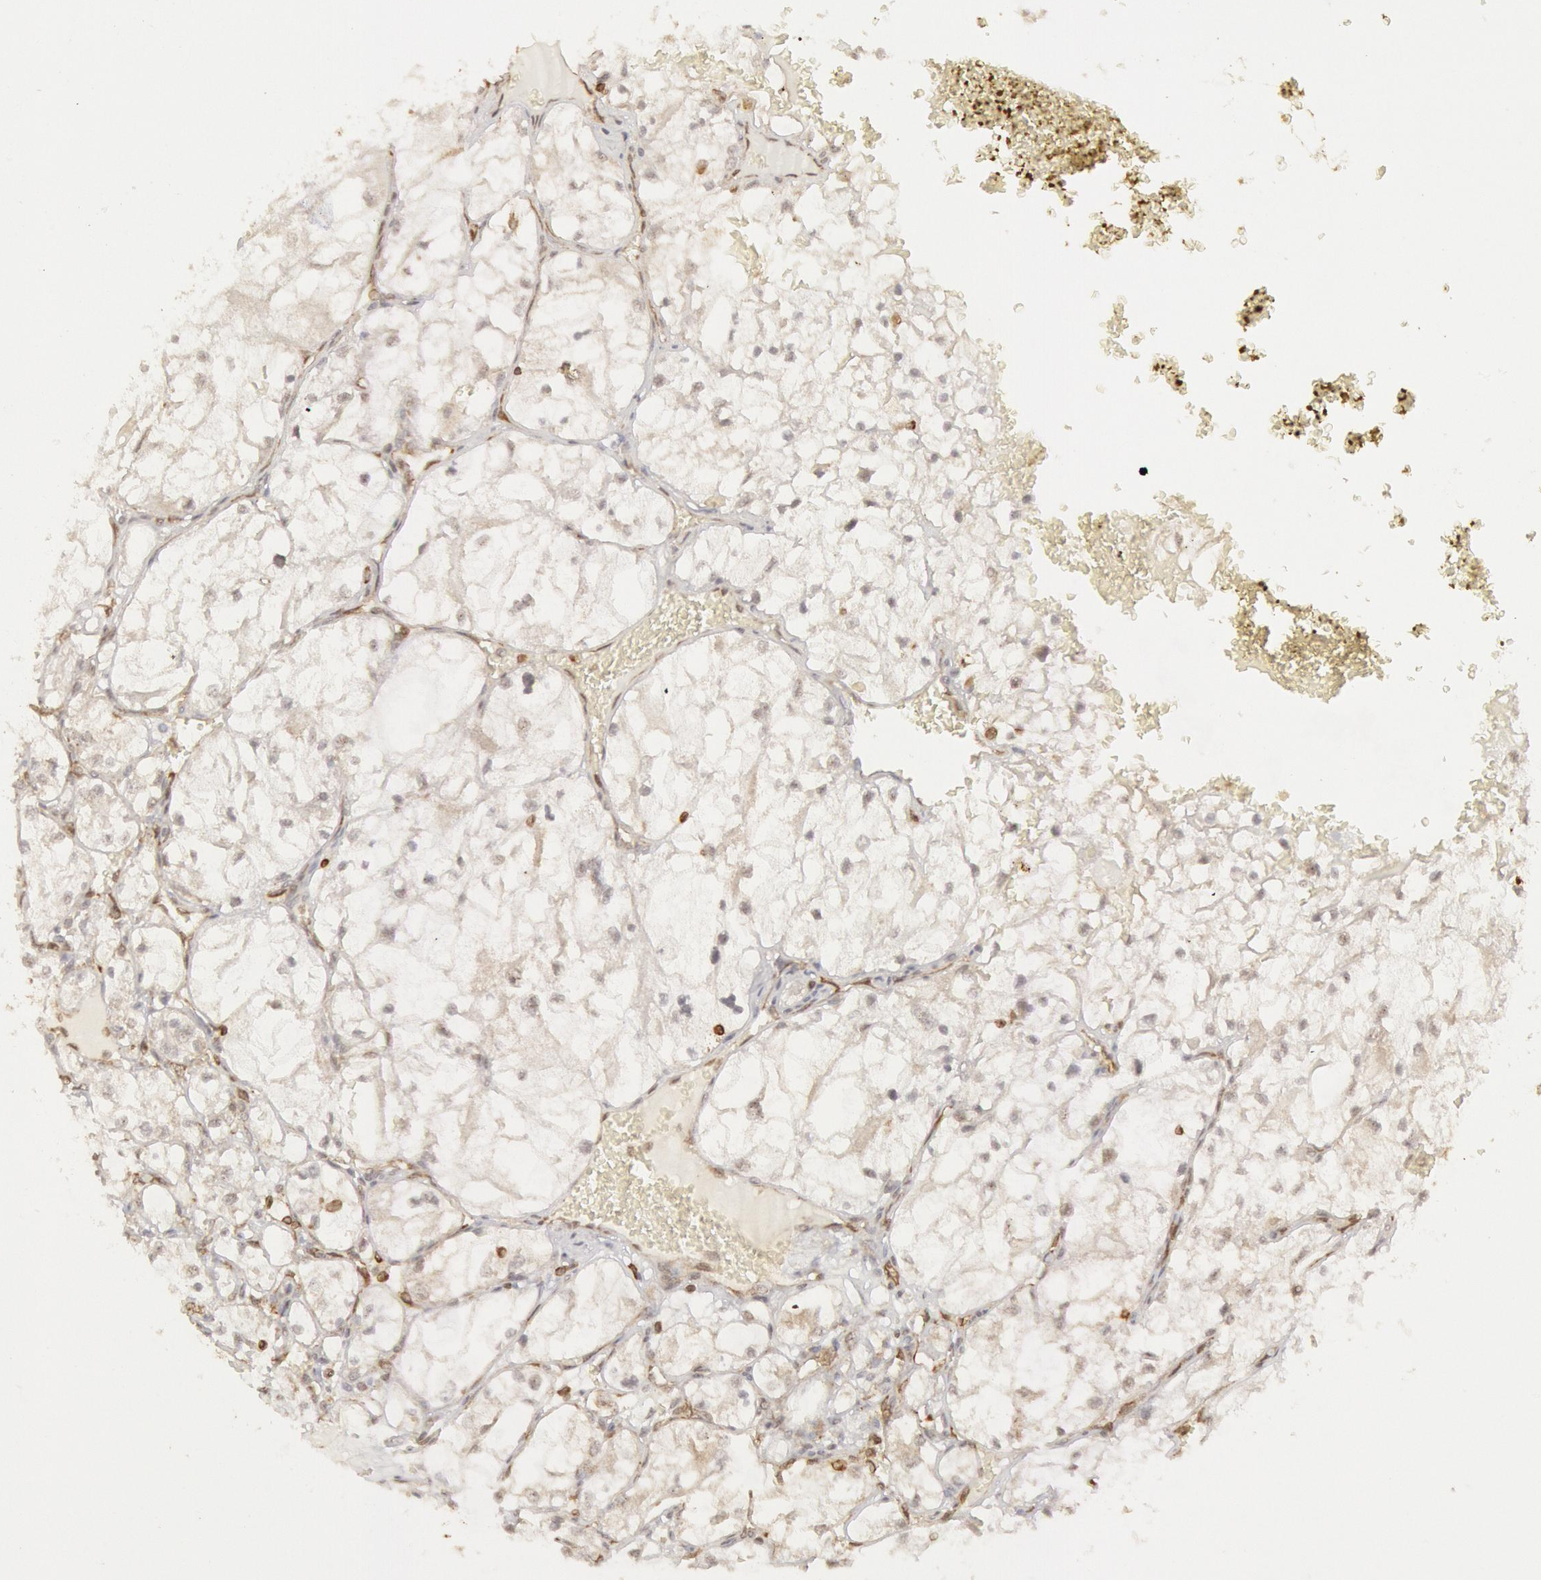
{"staining": {"intensity": "negative", "quantity": "none", "location": "none"}, "tissue": "renal cancer", "cell_type": "Tumor cells", "image_type": "cancer", "snomed": [{"axis": "morphology", "description": "Adenocarcinoma, NOS"}, {"axis": "topography", "description": "Kidney"}], "caption": "High power microscopy micrograph of an IHC histopathology image of renal cancer (adenocarcinoma), revealing no significant expression in tumor cells.", "gene": "TAP2", "patient": {"sex": "male", "age": 61}}